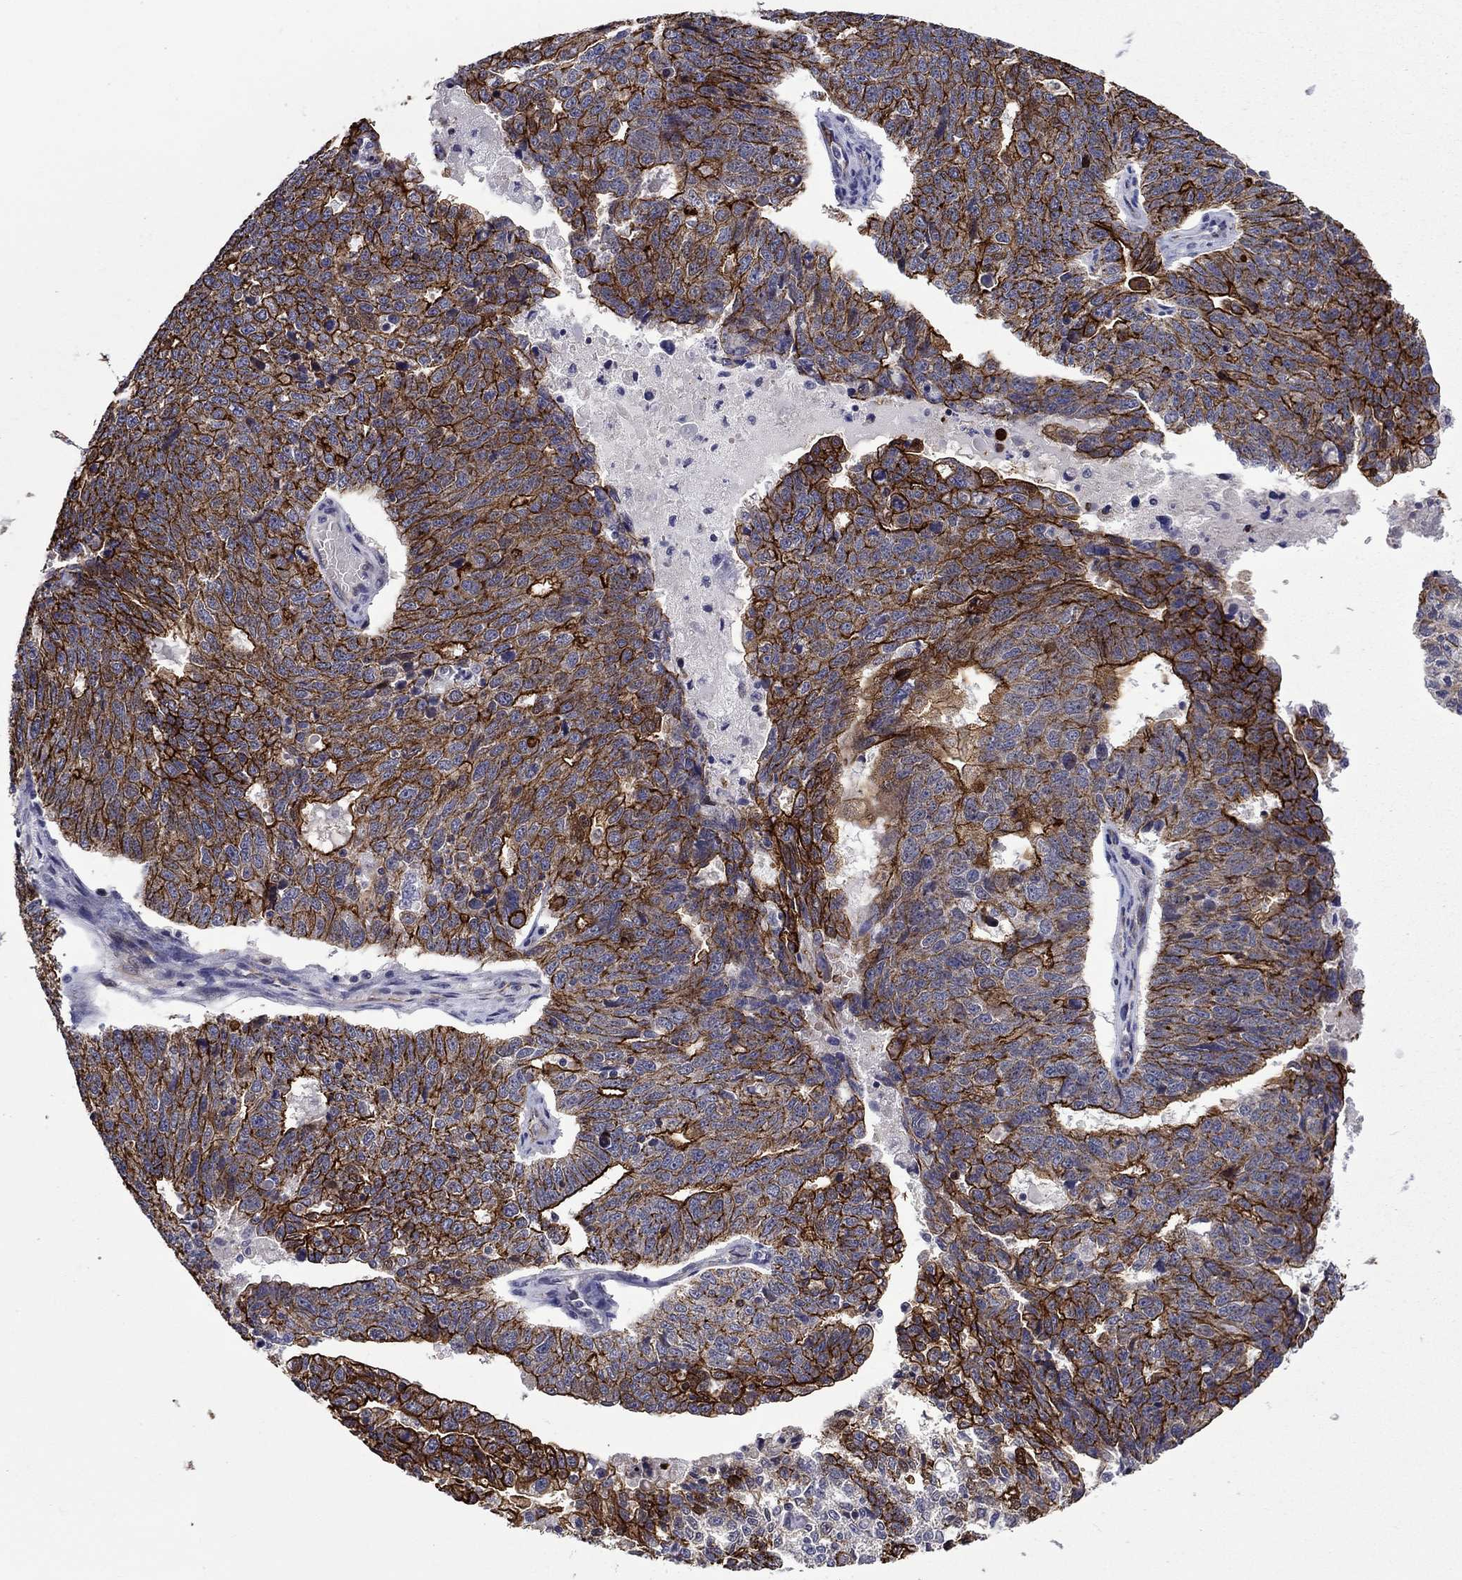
{"staining": {"intensity": "strong", "quantity": ">75%", "location": "cytoplasmic/membranous"}, "tissue": "ovarian cancer", "cell_type": "Tumor cells", "image_type": "cancer", "snomed": [{"axis": "morphology", "description": "Cystadenocarcinoma, serous, NOS"}, {"axis": "topography", "description": "Ovary"}], "caption": "The image reveals staining of serous cystadenocarcinoma (ovarian), revealing strong cytoplasmic/membranous protein expression (brown color) within tumor cells.", "gene": "LMO7", "patient": {"sex": "female", "age": 71}}